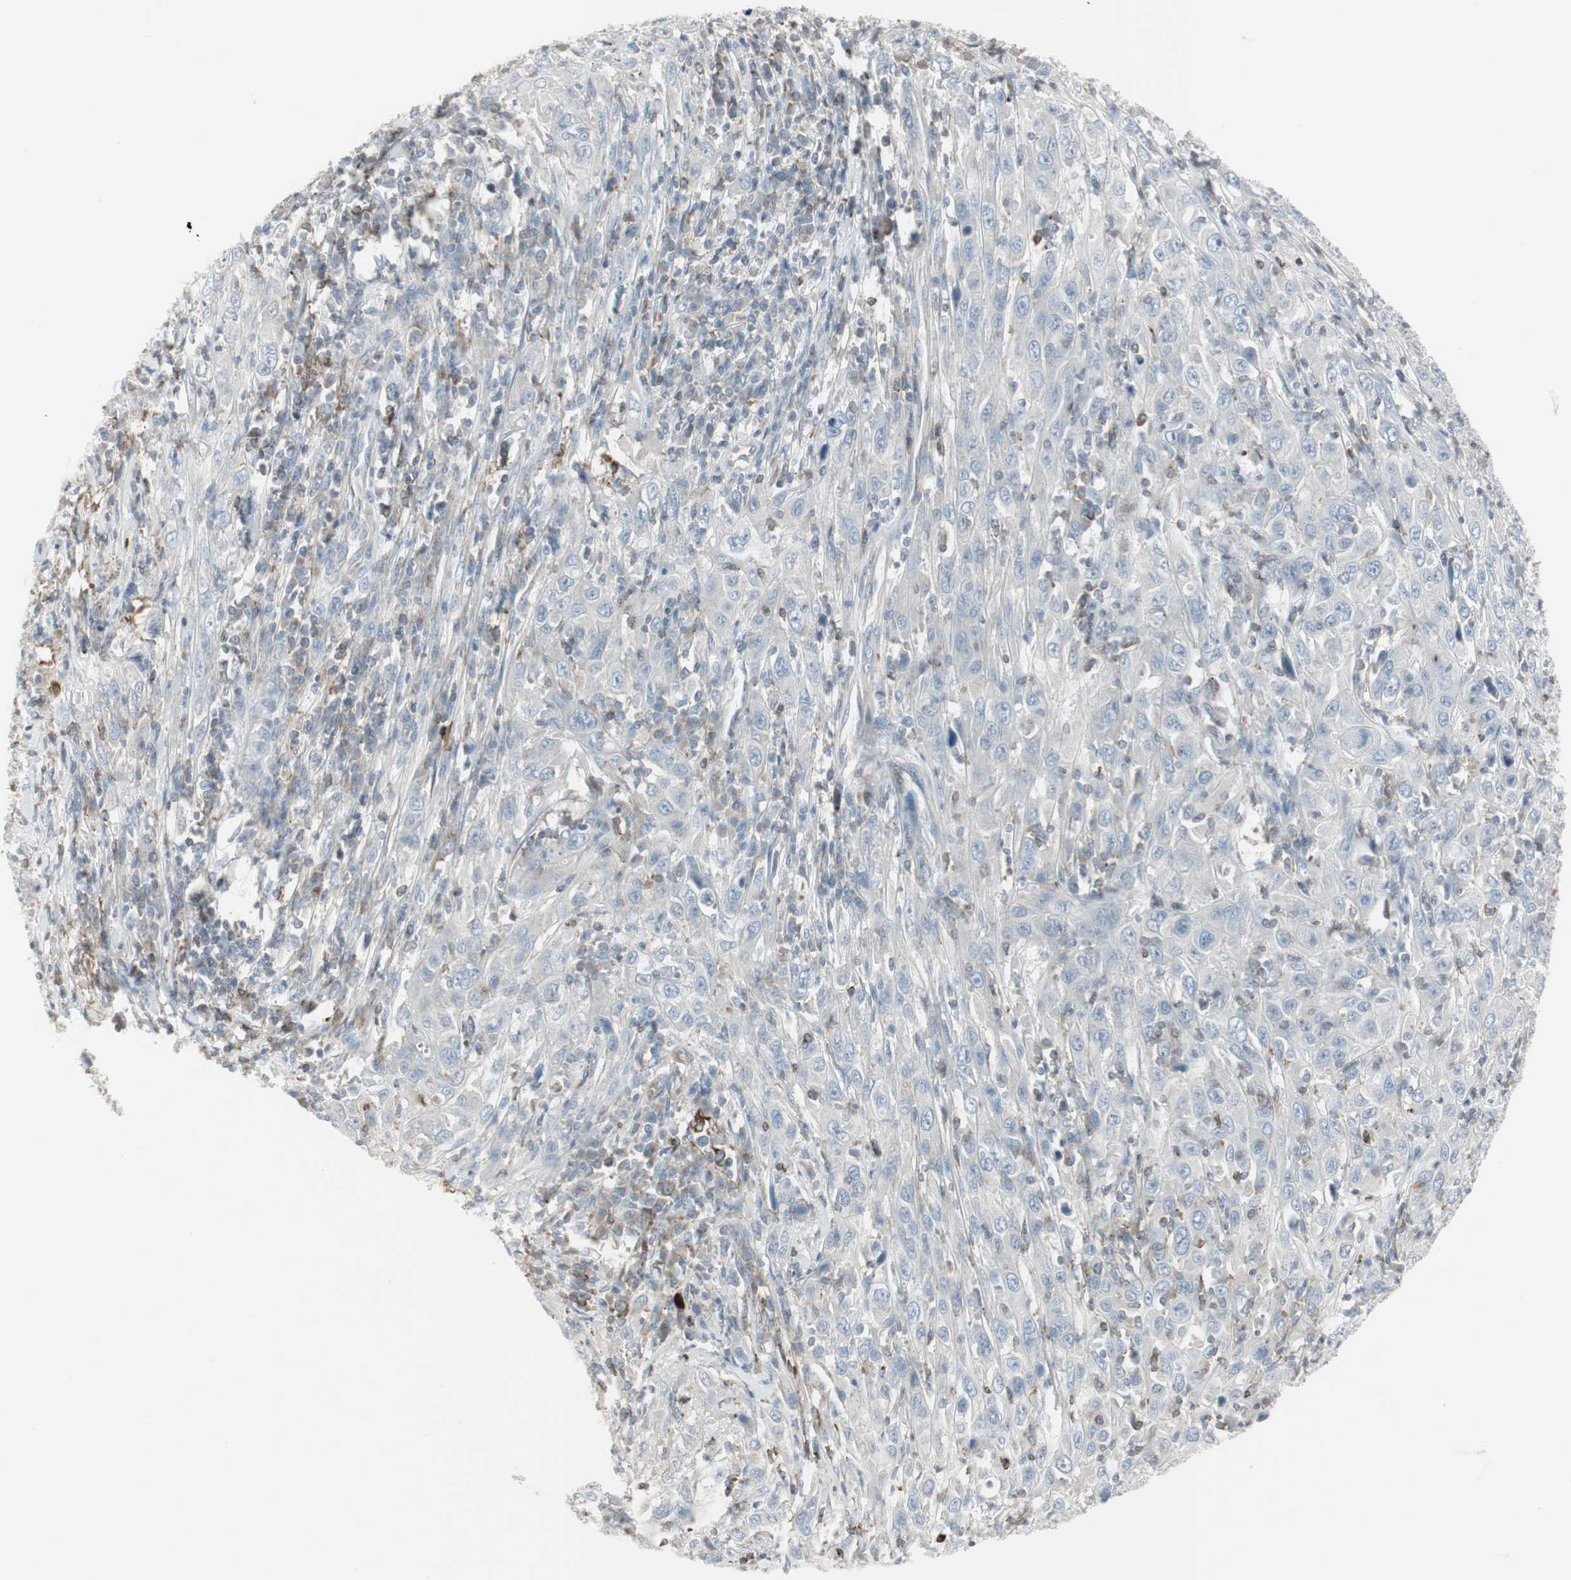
{"staining": {"intensity": "negative", "quantity": "none", "location": "none"}, "tissue": "cervical cancer", "cell_type": "Tumor cells", "image_type": "cancer", "snomed": [{"axis": "morphology", "description": "Squamous cell carcinoma, NOS"}, {"axis": "topography", "description": "Cervix"}], "caption": "The immunohistochemistry image has no significant positivity in tumor cells of cervical cancer tissue. Brightfield microscopy of immunohistochemistry (IHC) stained with DAB (brown) and hematoxylin (blue), captured at high magnification.", "gene": "MAP4K4", "patient": {"sex": "female", "age": 46}}